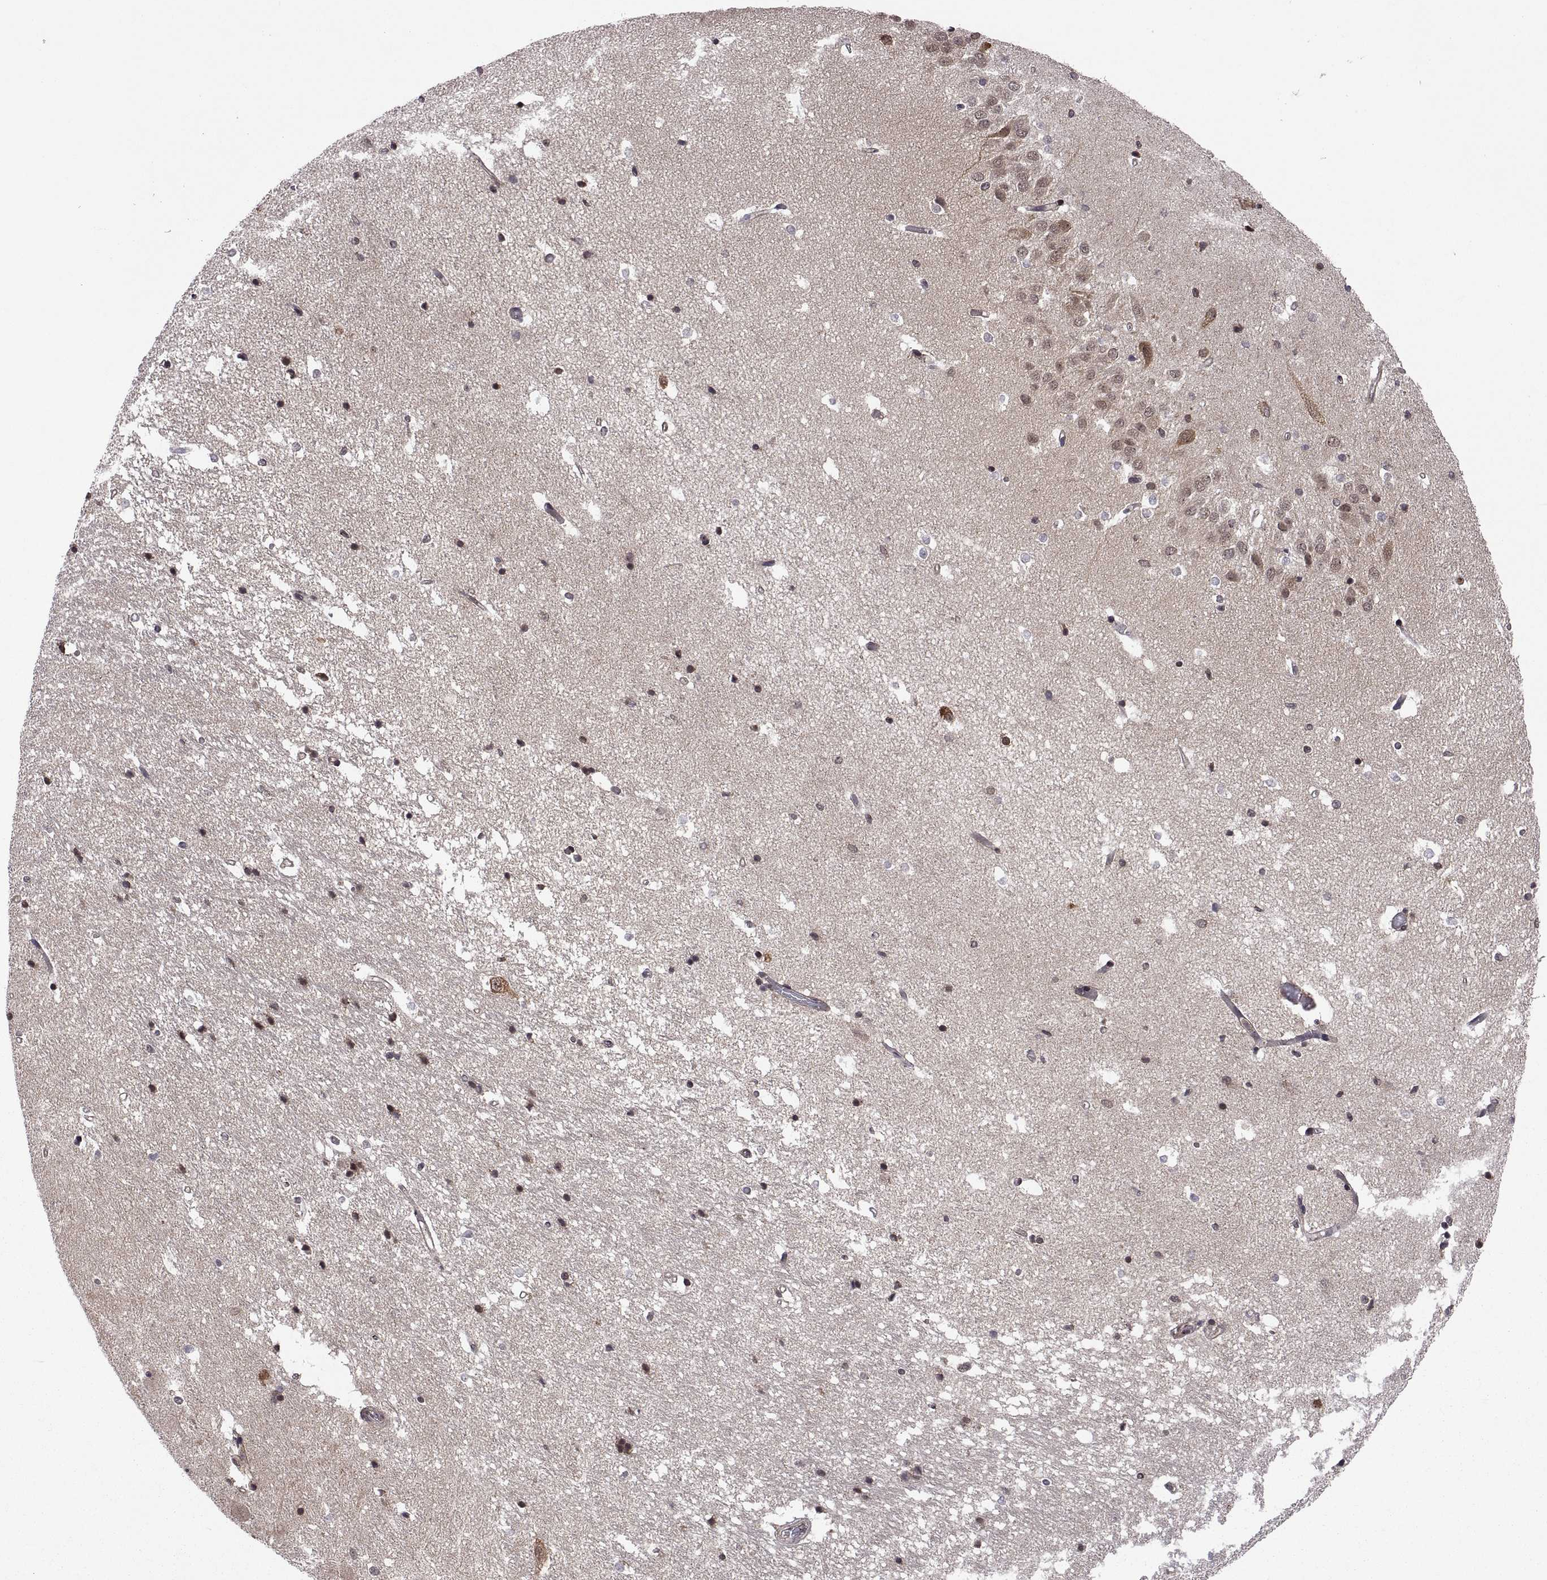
{"staining": {"intensity": "weak", "quantity": "25%-75%", "location": "cytoplasmic/membranous,nuclear"}, "tissue": "hippocampus", "cell_type": "Glial cells", "image_type": "normal", "snomed": [{"axis": "morphology", "description": "Normal tissue, NOS"}, {"axis": "topography", "description": "Hippocampus"}], "caption": "Immunohistochemical staining of benign human hippocampus exhibits weak cytoplasmic/membranous,nuclear protein positivity in approximately 25%-75% of glial cells. (brown staining indicates protein expression, while blue staining denotes nuclei).", "gene": "ZNRF2", "patient": {"sex": "male", "age": 44}}